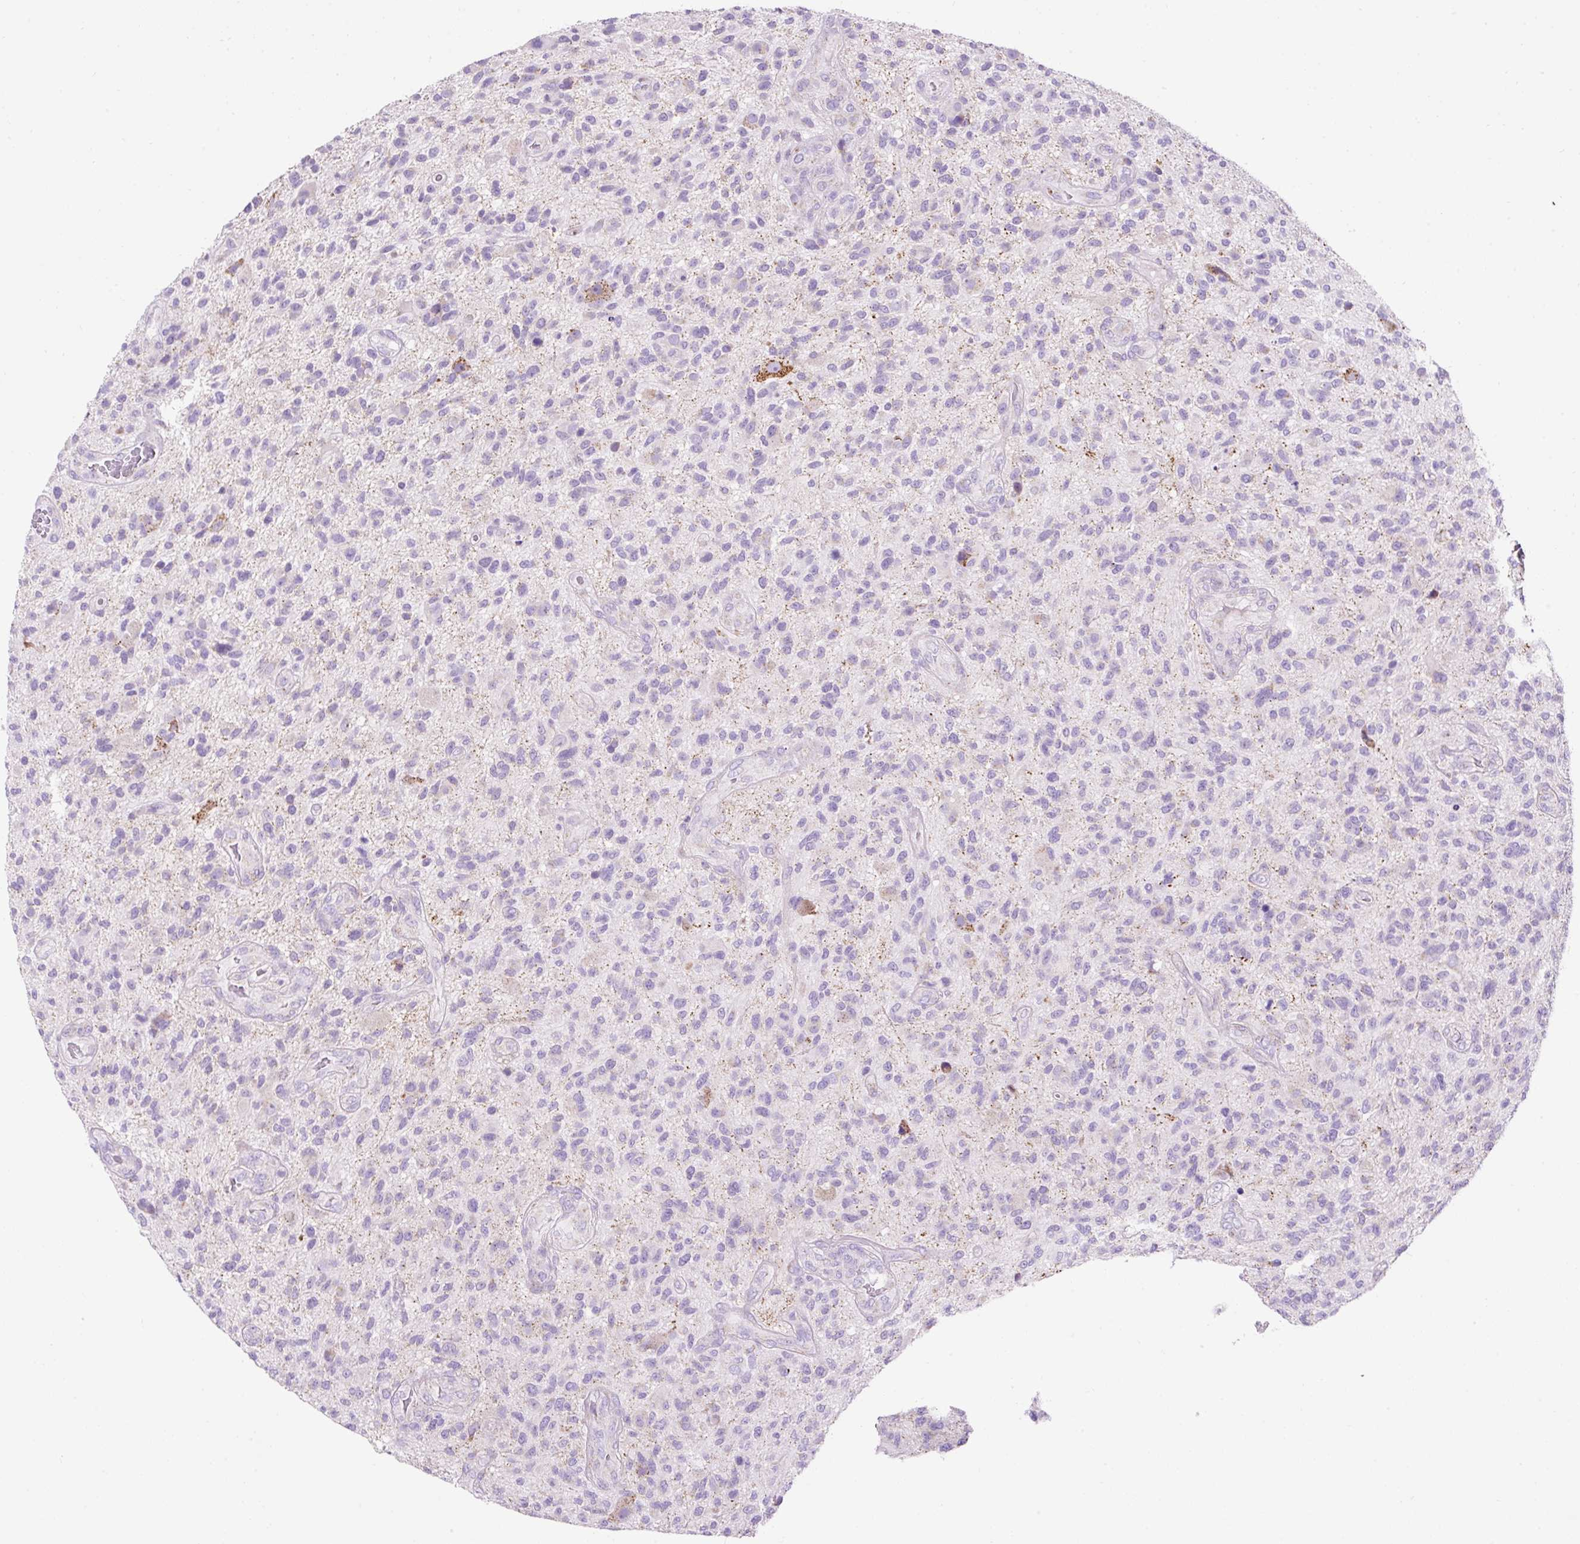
{"staining": {"intensity": "negative", "quantity": "none", "location": "none"}, "tissue": "glioma", "cell_type": "Tumor cells", "image_type": "cancer", "snomed": [{"axis": "morphology", "description": "Glioma, malignant, High grade"}, {"axis": "topography", "description": "Brain"}], "caption": "DAB immunohistochemical staining of human glioma reveals no significant positivity in tumor cells.", "gene": "PLPP2", "patient": {"sex": "male", "age": 47}}